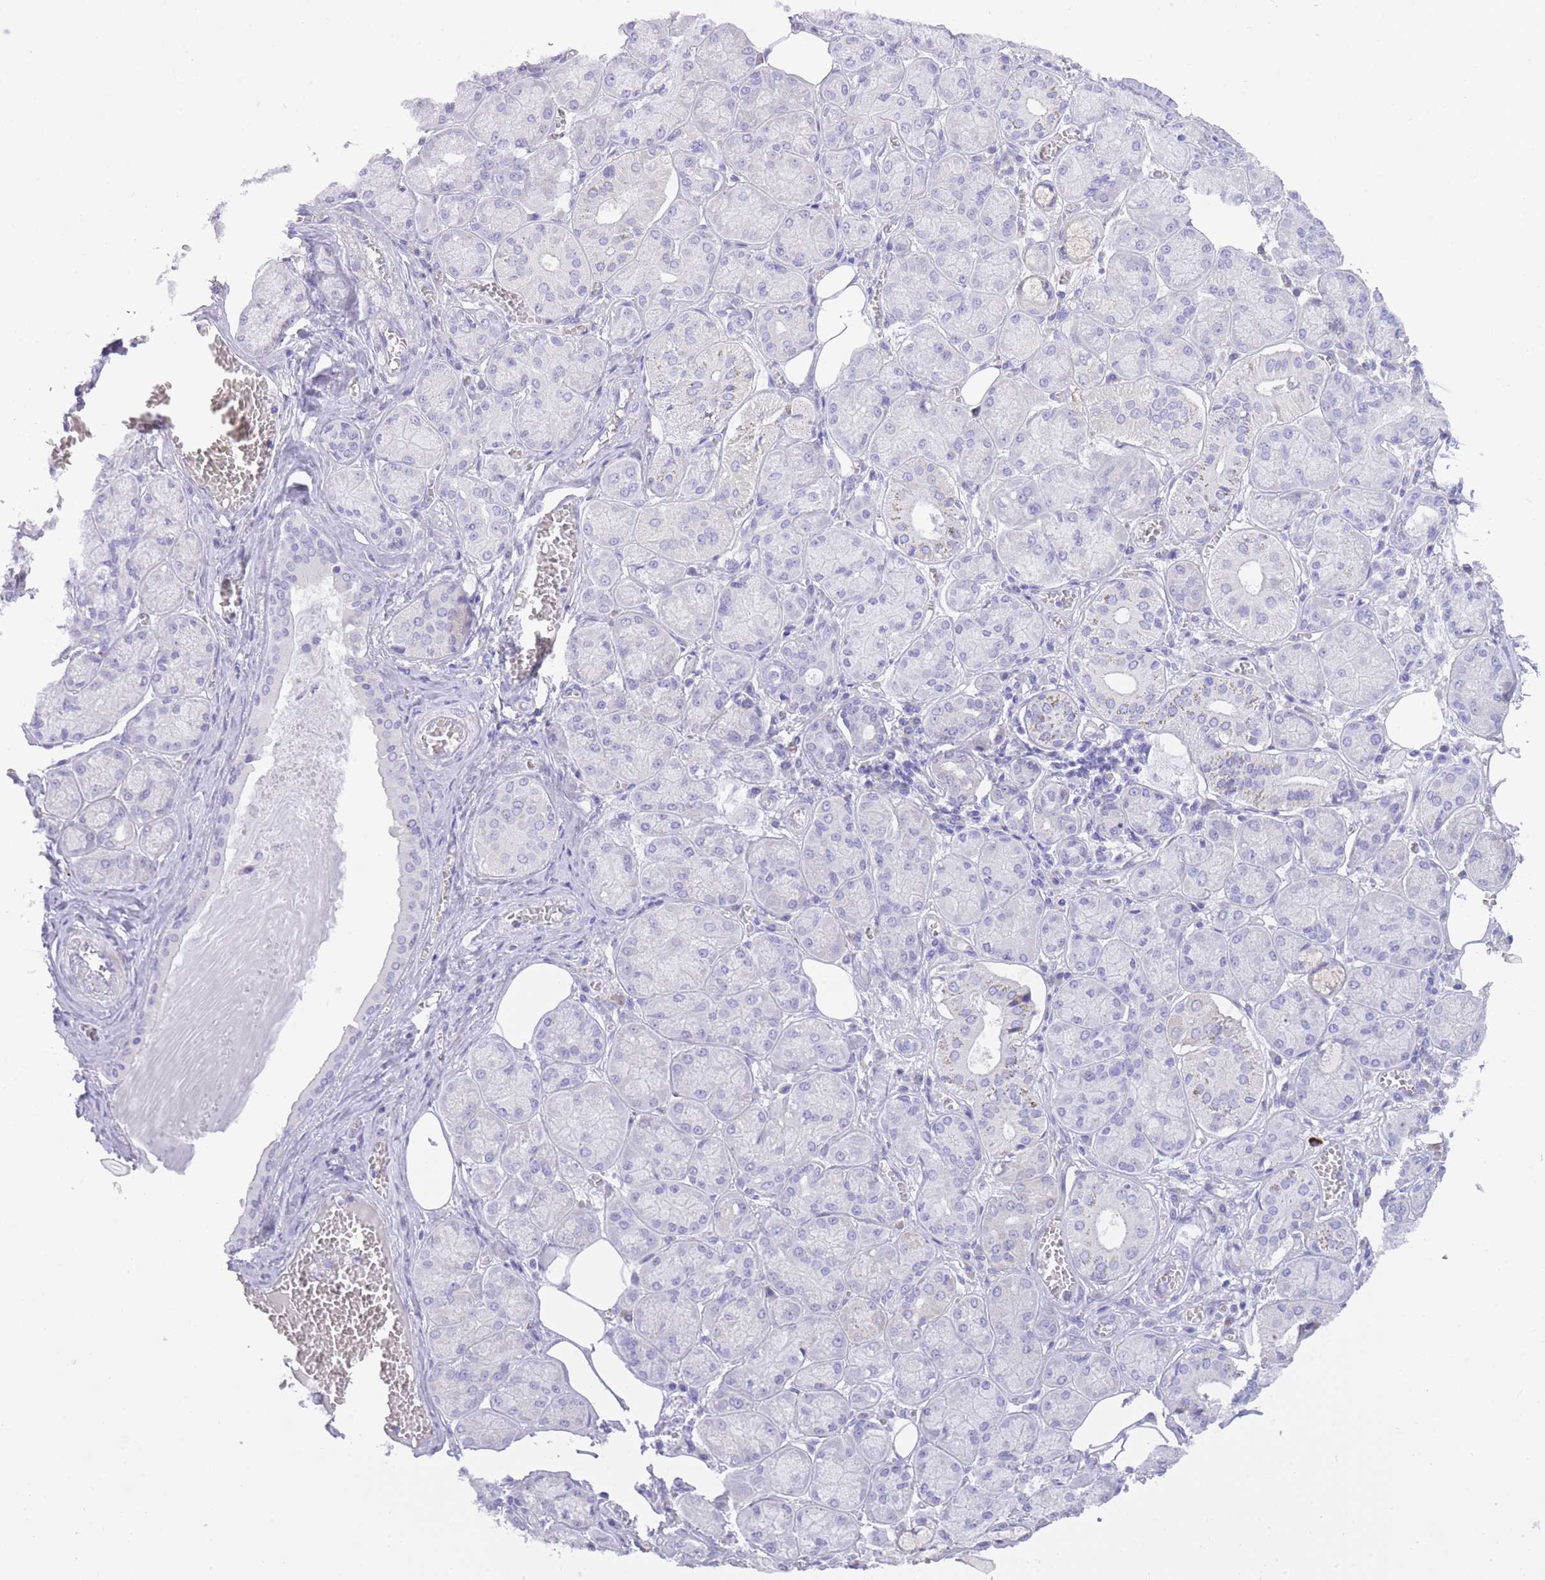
{"staining": {"intensity": "weak", "quantity": "<25%", "location": "cytoplasmic/membranous"}, "tissue": "salivary gland", "cell_type": "Glandular cells", "image_type": "normal", "snomed": [{"axis": "morphology", "description": "Normal tissue, NOS"}, {"axis": "topography", "description": "Salivary gland"}], "caption": "An immunohistochemistry (IHC) micrograph of benign salivary gland is shown. There is no staining in glandular cells of salivary gland.", "gene": "QTRT1", "patient": {"sex": "male", "age": 74}}